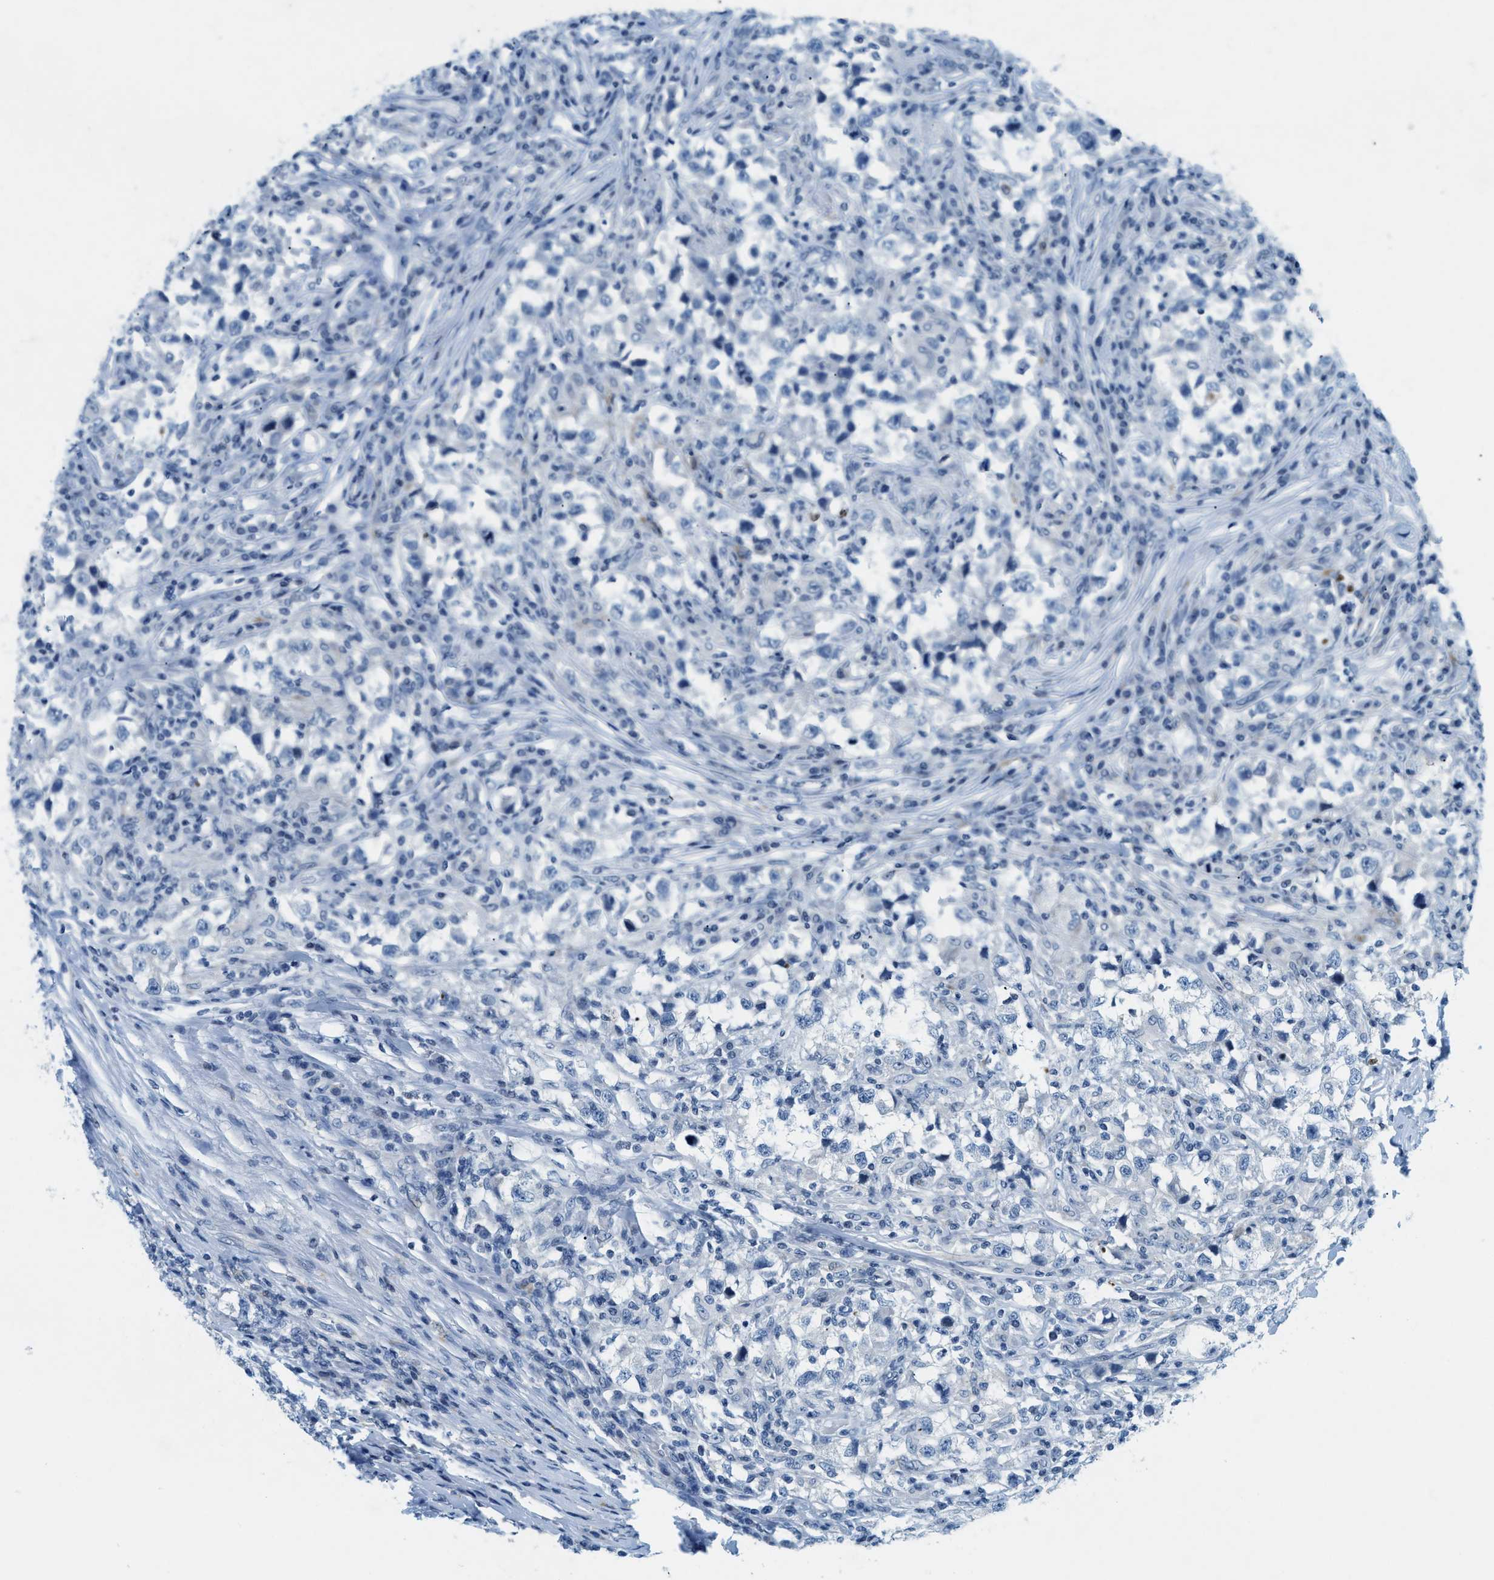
{"staining": {"intensity": "negative", "quantity": "none", "location": "none"}, "tissue": "testis cancer", "cell_type": "Tumor cells", "image_type": "cancer", "snomed": [{"axis": "morphology", "description": "Carcinoma, Embryonal, NOS"}, {"axis": "topography", "description": "Testis"}], "caption": "The immunohistochemistry photomicrograph has no significant expression in tumor cells of testis cancer tissue.", "gene": "UVRAG", "patient": {"sex": "male", "age": 21}}